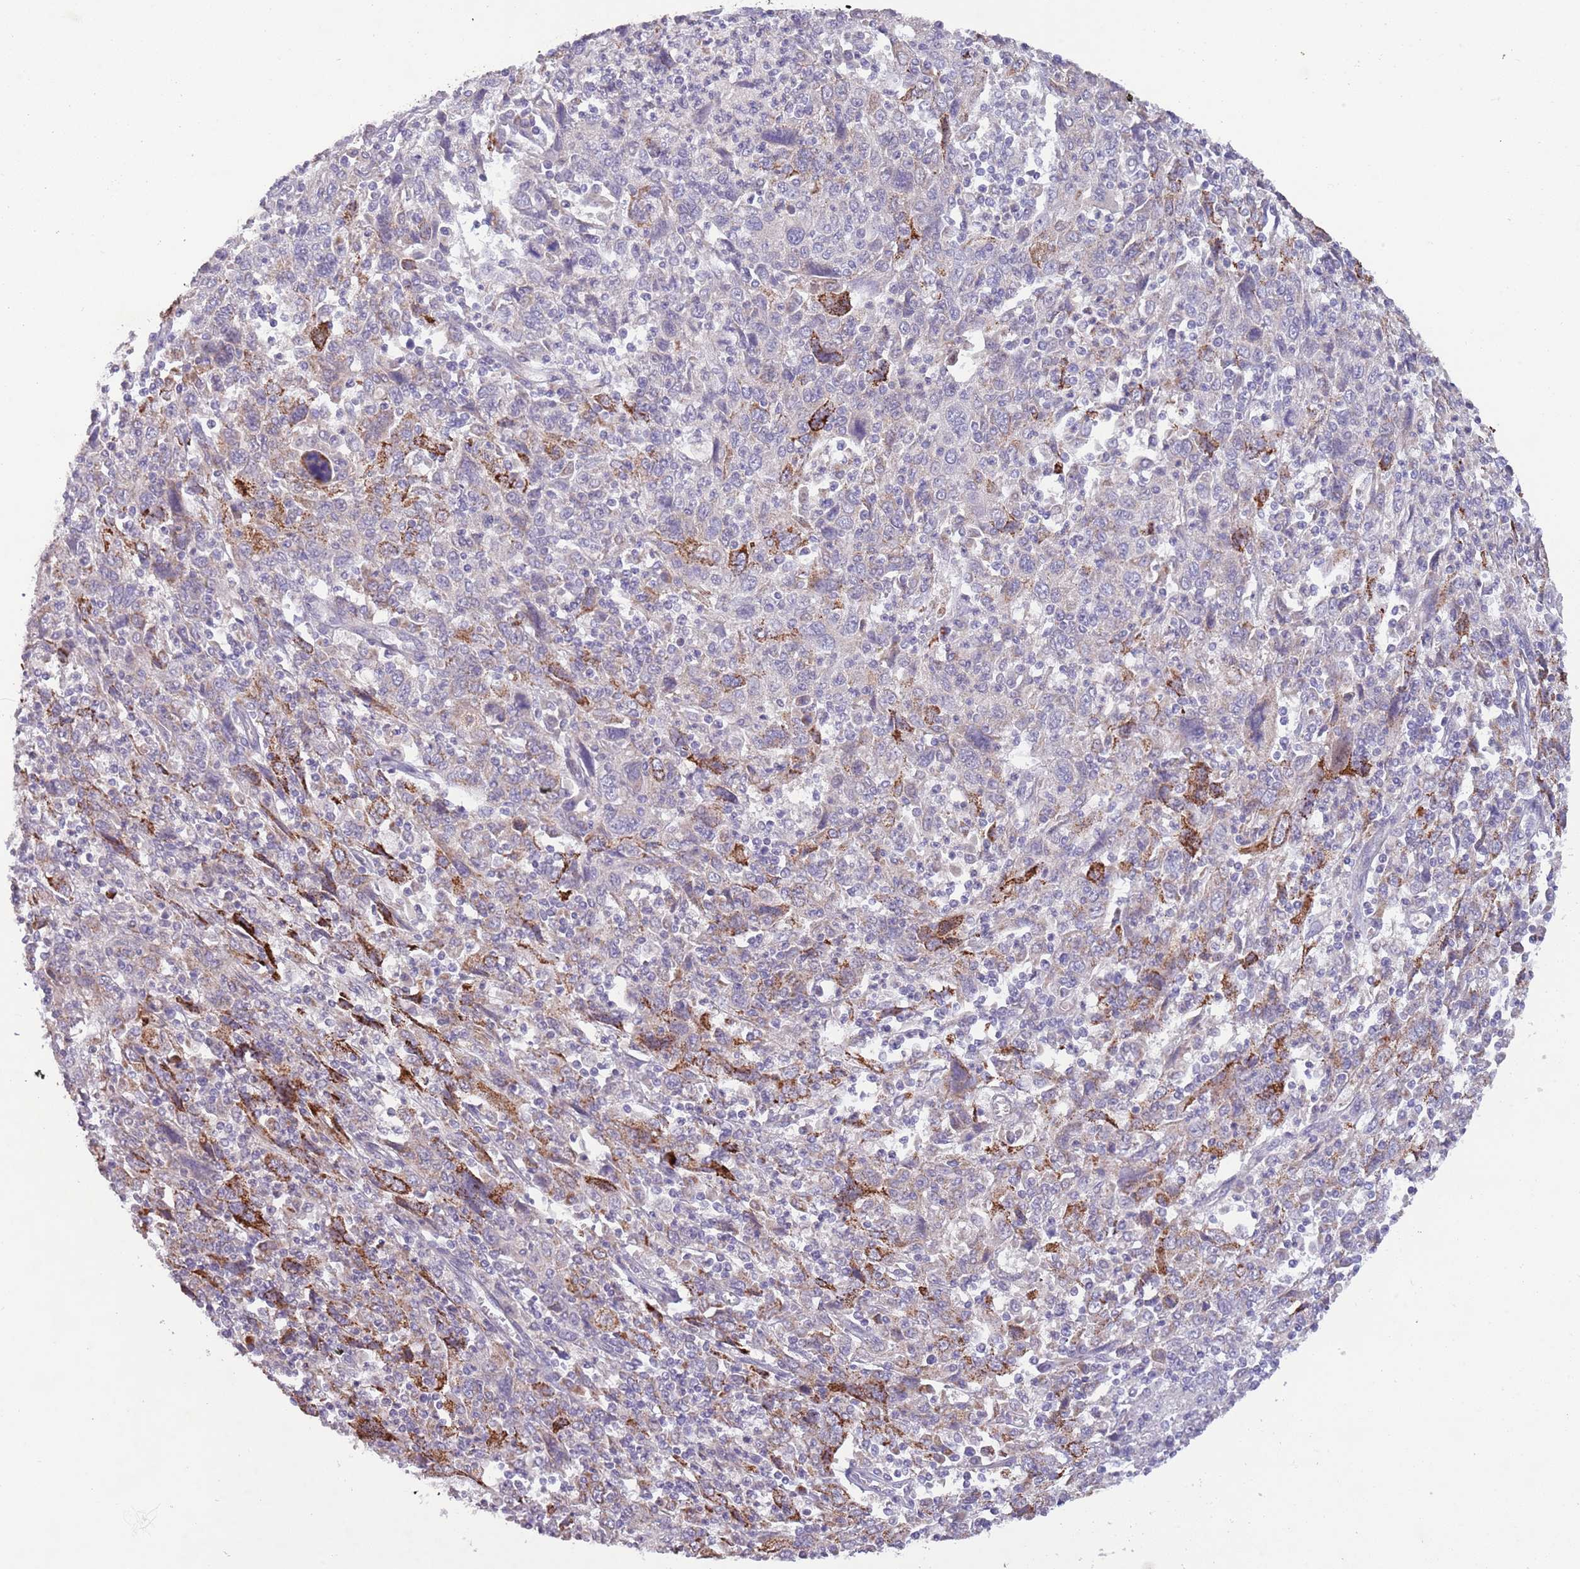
{"staining": {"intensity": "negative", "quantity": "none", "location": "none"}, "tissue": "cervical cancer", "cell_type": "Tumor cells", "image_type": "cancer", "snomed": [{"axis": "morphology", "description": "Squamous cell carcinoma, NOS"}, {"axis": "topography", "description": "Cervix"}], "caption": "This is an immunohistochemistry (IHC) histopathology image of human squamous cell carcinoma (cervical). There is no expression in tumor cells.", "gene": "ZNF658", "patient": {"sex": "female", "age": 46}}